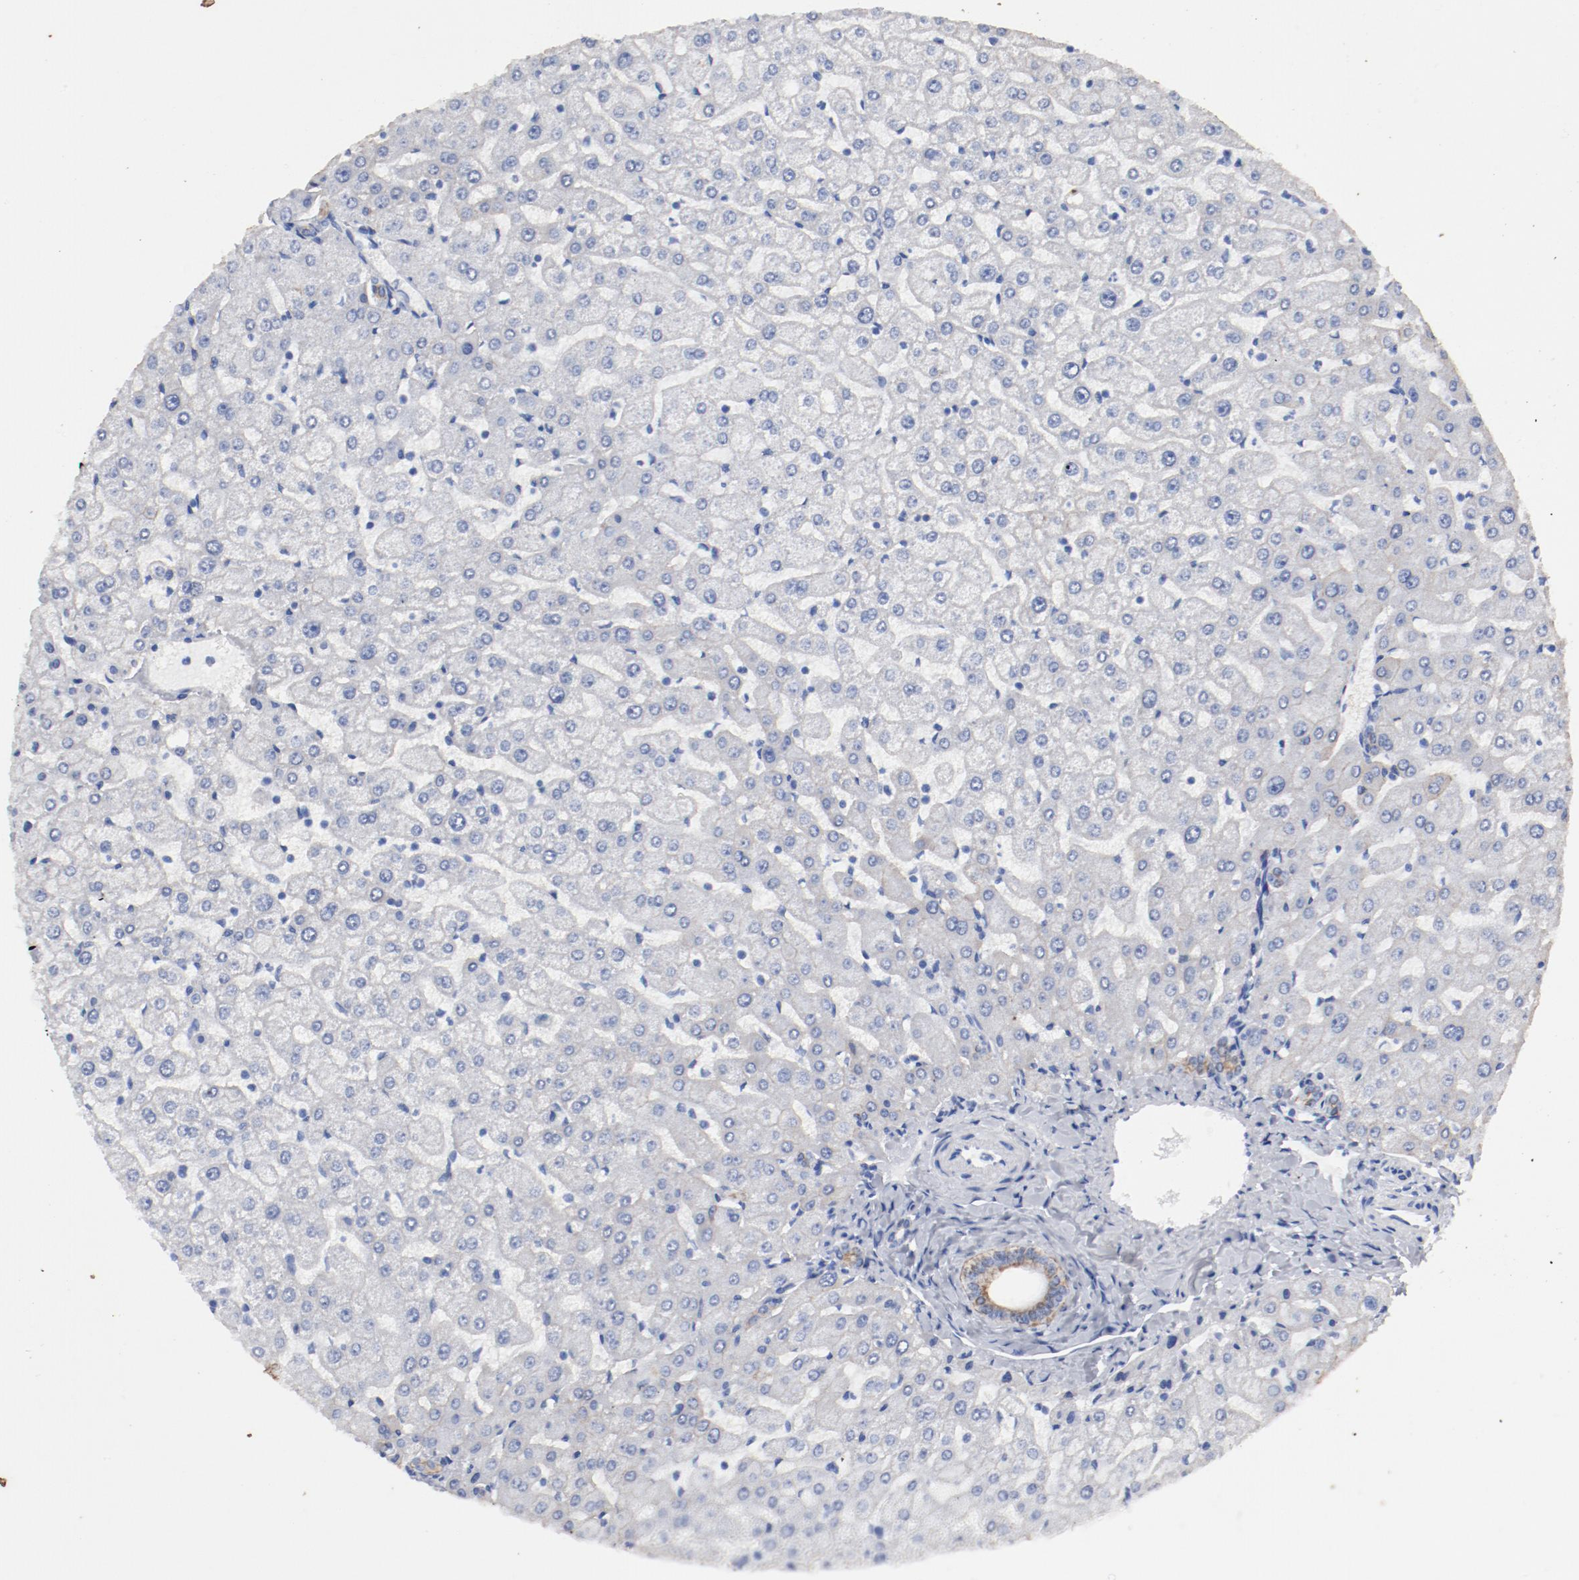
{"staining": {"intensity": "moderate", "quantity": ">75%", "location": "cytoplasmic/membranous"}, "tissue": "liver", "cell_type": "Cholangiocytes", "image_type": "normal", "snomed": [{"axis": "morphology", "description": "Normal tissue, NOS"}, {"axis": "morphology", "description": "Fibrosis, NOS"}, {"axis": "topography", "description": "Liver"}], "caption": "IHC of unremarkable liver reveals medium levels of moderate cytoplasmic/membranous positivity in about >75% of cholangiocytes. The protein is stained brown, and the nuclei are stained in blue (DAB IHC with brightfield microscopy, high magnification).", "gene": "TSPAN6", "patient": {"sex": "female", "age": 29}}